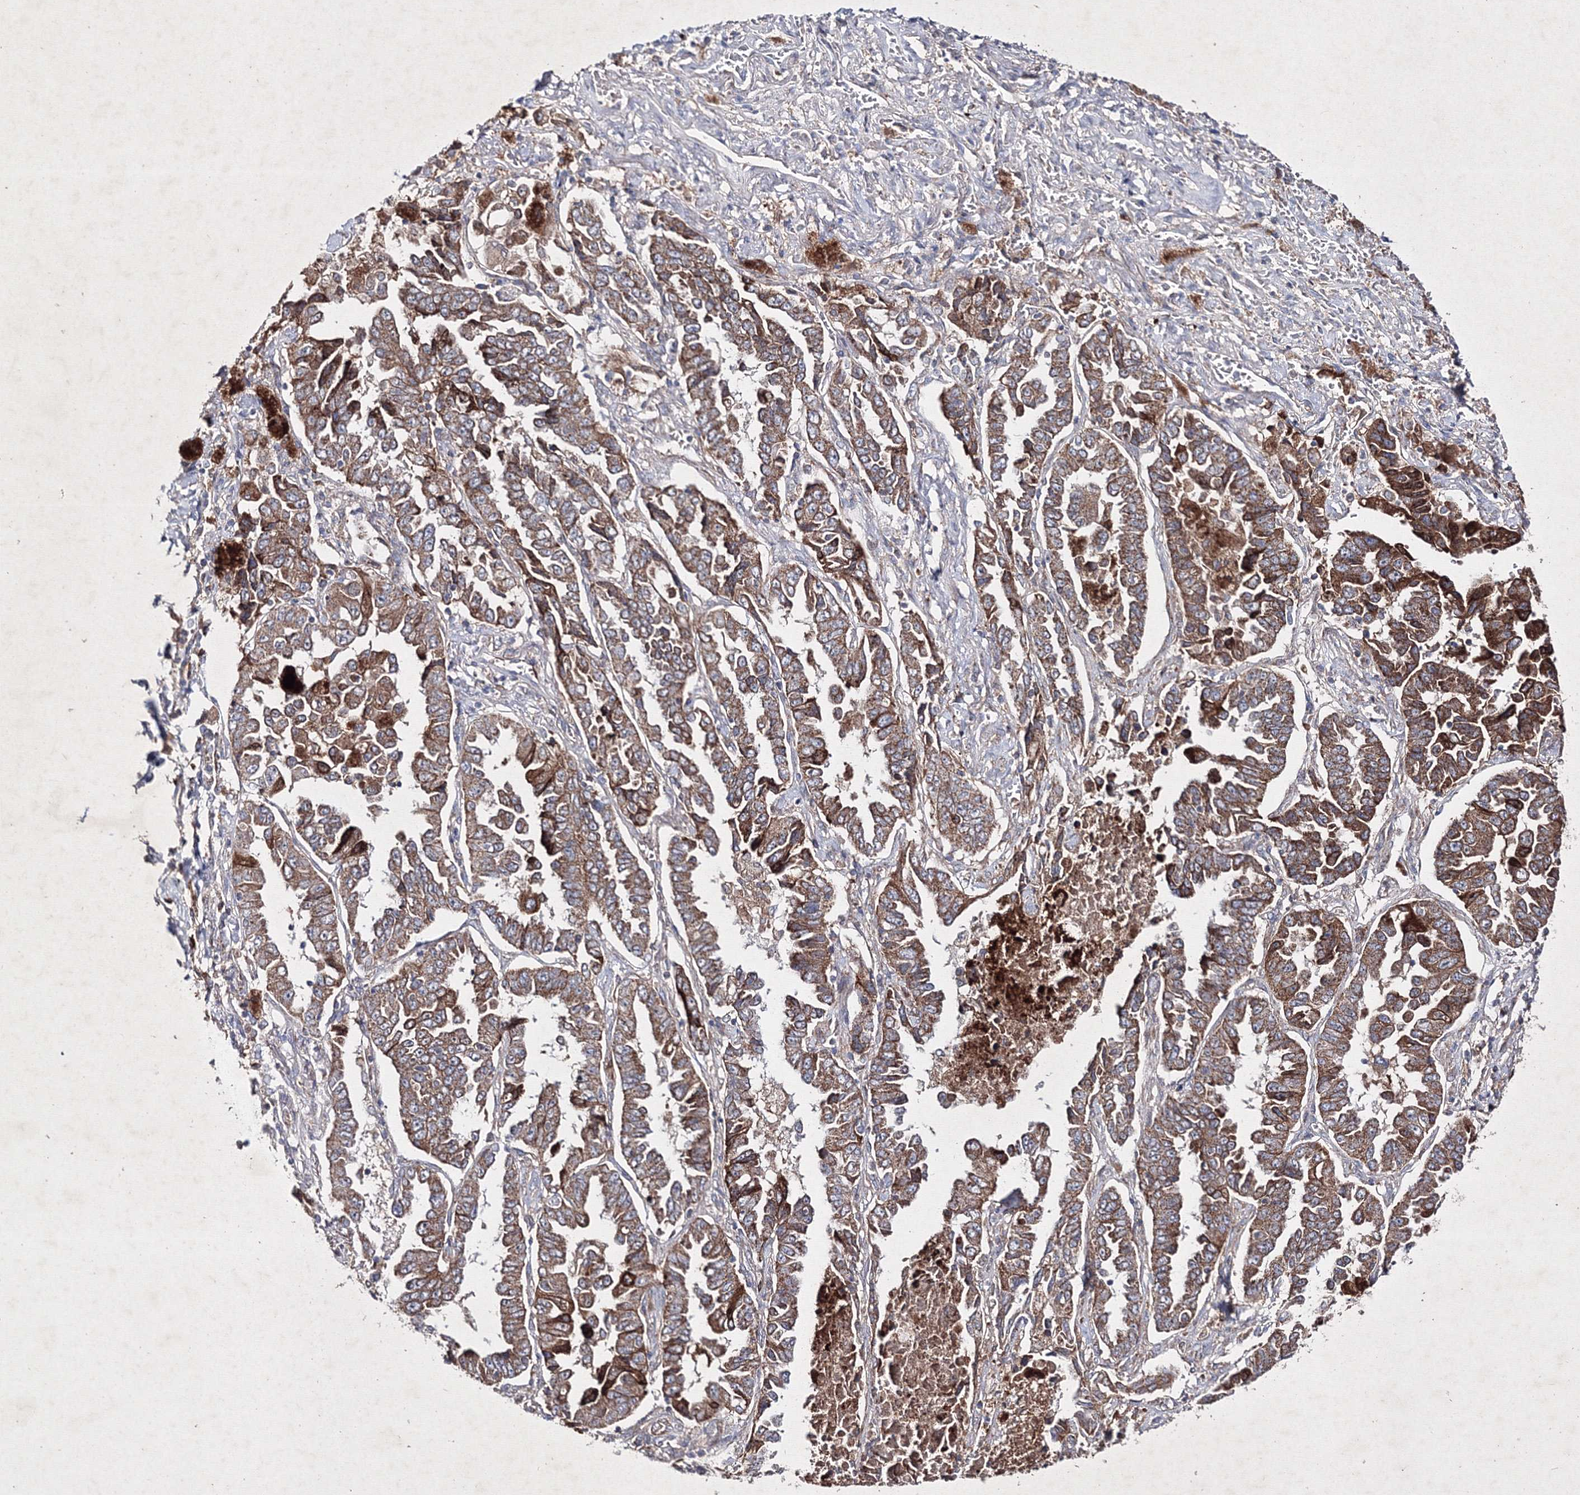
{"staining": {"intensity": "moderate", "quantity": ">75%", "location": "cytoplasmic/membranous"}, "tissue": "lung cancer", "cell_type": "Tumor cells", "image_type": "cancer", "snomed": [{"axis": "morphology", "description": "Adenocarcinoma, NOS"}, {"axis": "topography", "description": "Lung"}], "caption": "IHC histopathology image of lung cancer stained for a protein (brown), which demonstrates medium levels of moderate cytoplasmic/membranous staining in about >75% of tumor cells.", "gene": "GFM1", "patient": {"sex": "female", "age": 51}}